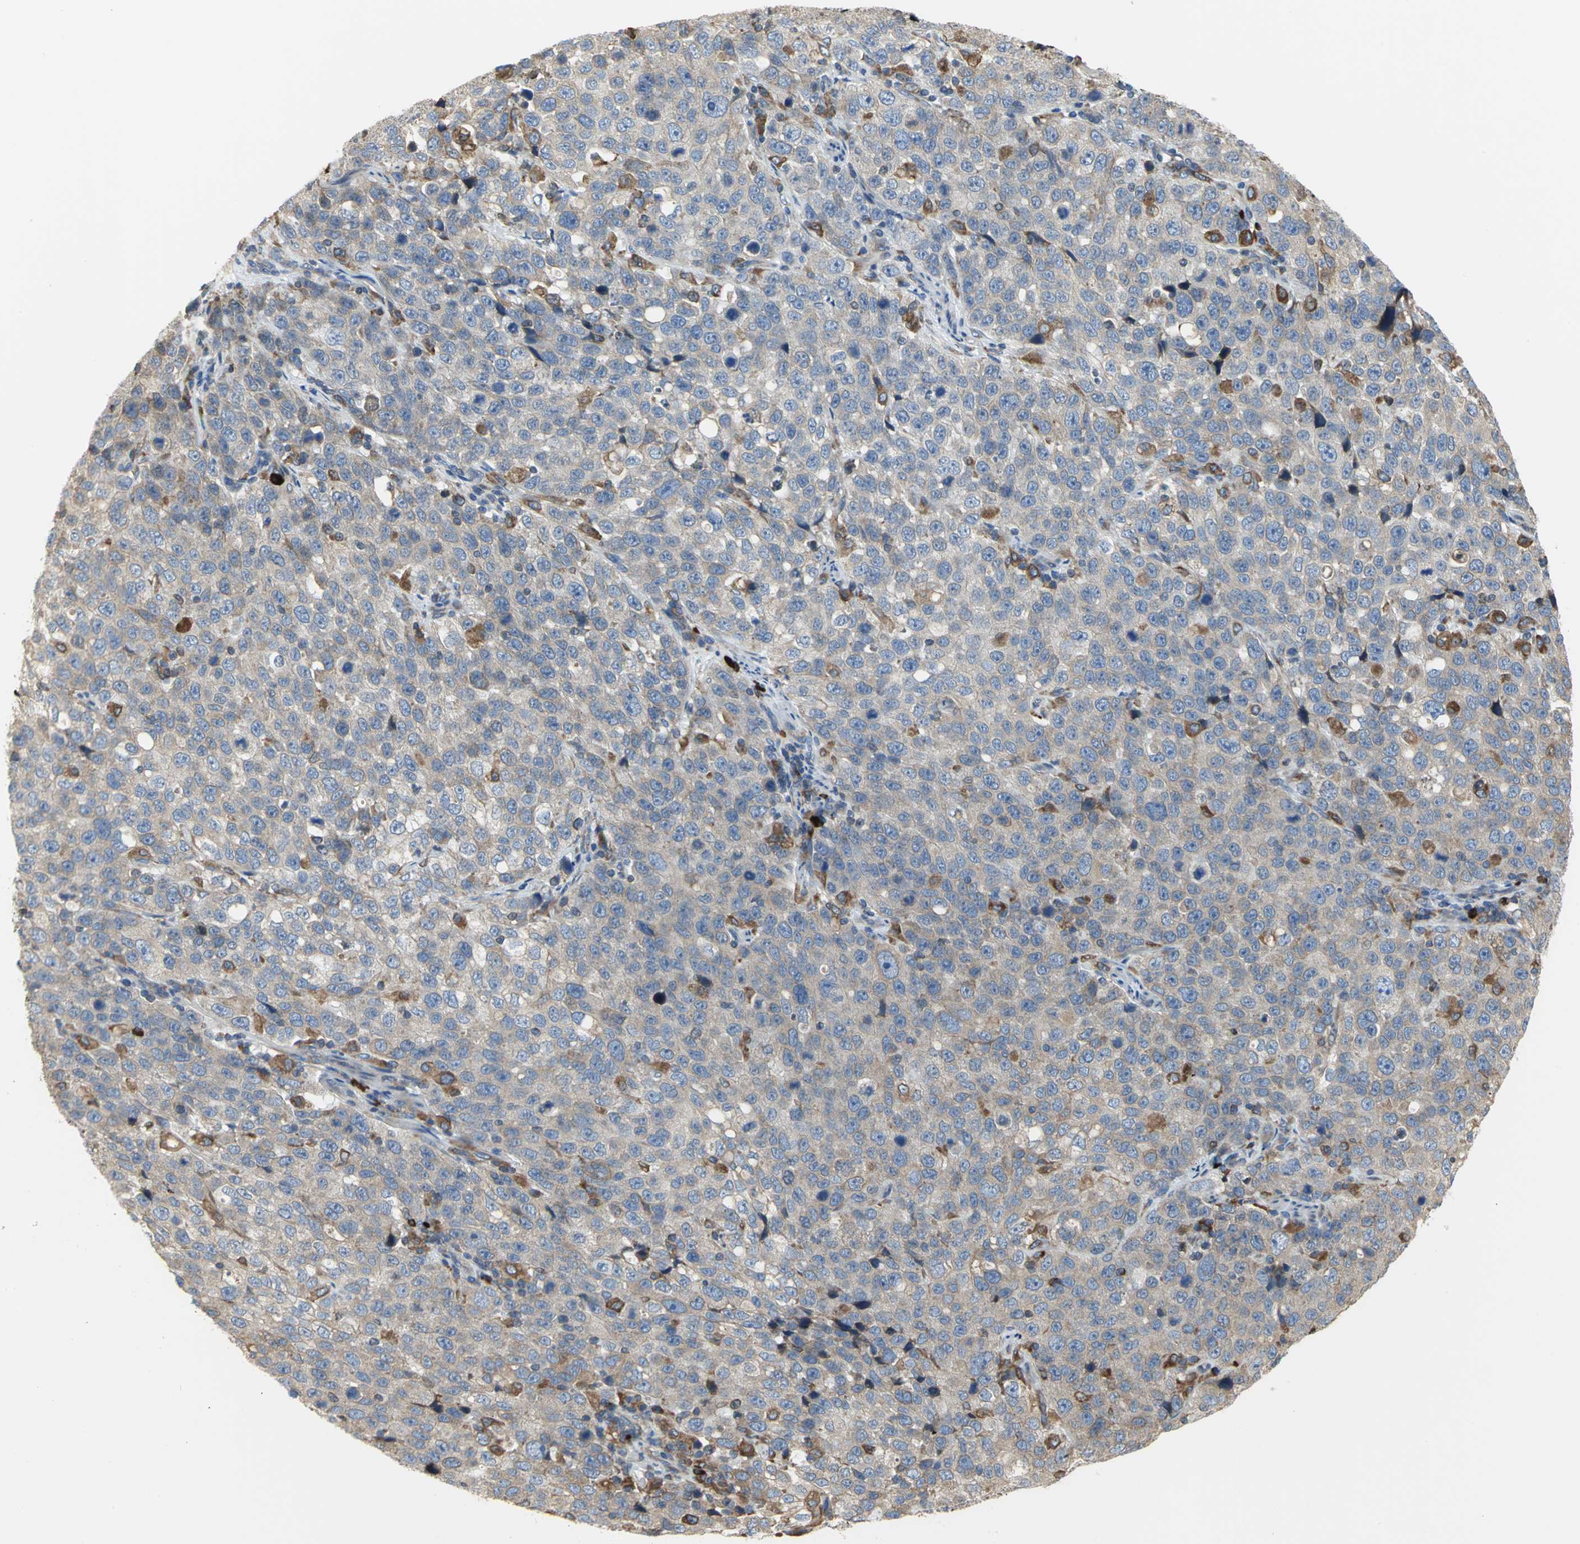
{"staining": {"intensity": "weak", "quantity": ">75%", "location": "cytoplasmic/membranous"}, "tissue": "stomach cancer", "cell_type": "Tumor cells", "image_type": "cancer", "snomed": [{"axis": "morphology", "description": "Normal tissue, NOS"}, {"axis": "morphology", "description": "Adenocarcinoma, NOS"}, {"axis": "topography", "description": "Stomach"}], "caption": "A micrograph showing weak cytoplasmic/membranous expression in about >75% of tumor cells in stomach cancer, as visualized by brown immunohistochemical staining.", "gene": "SDF2L1", "patient": {"sex": "male", "age": 48}}